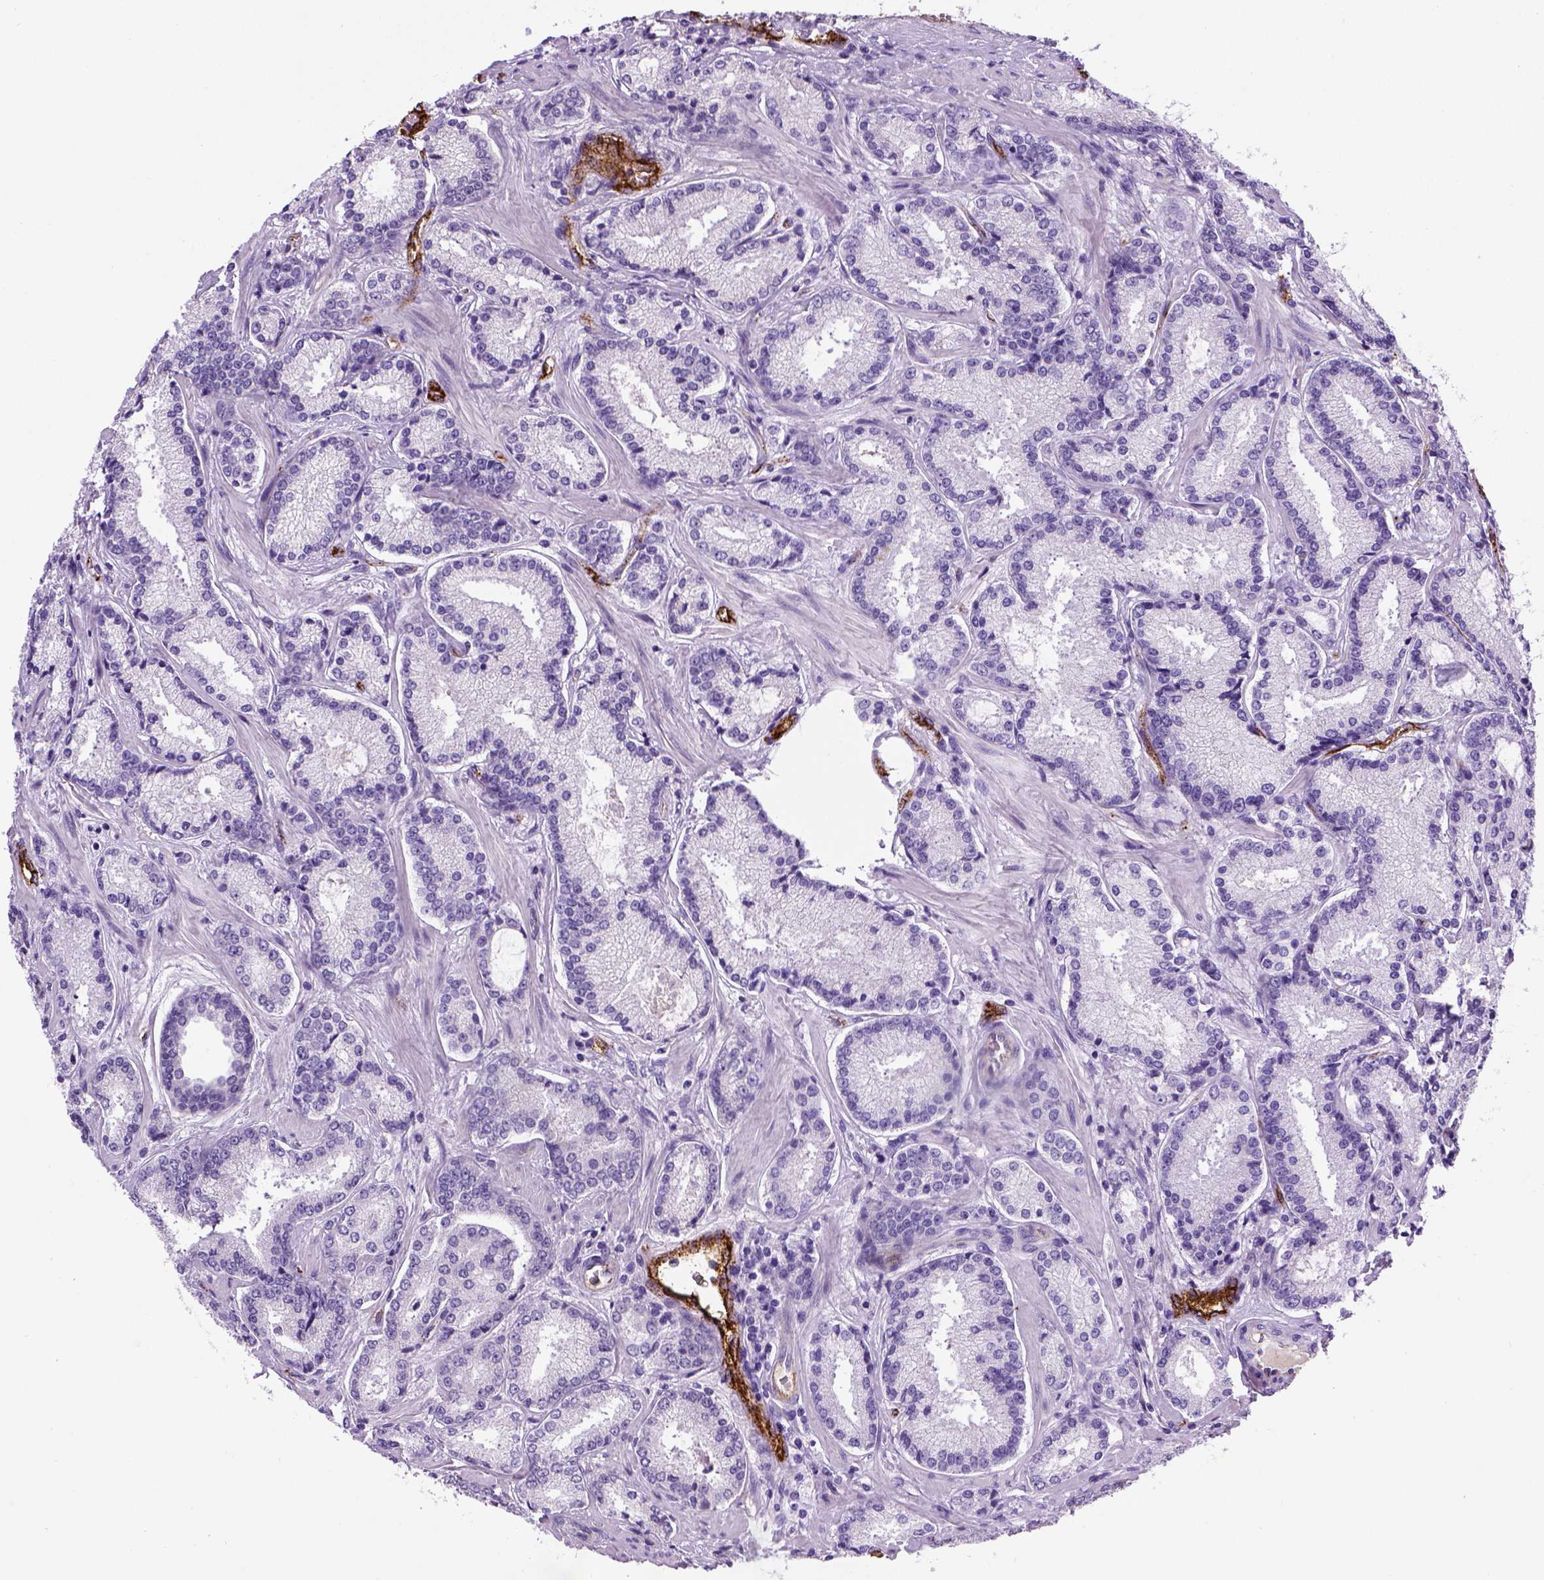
{"staining": {"intensity": "negative", "quantity": "none", "location": "none"}, "tissue": "prostate cancer", "cell_type": "Tumor cells", "image_type": "cancer", "snomed": [{"axis": "morphology", "description": "Adenocarcinoma, Low grade"}, {"axis": "topography", "description": "Prostate"}], "caption": "An image of prostate adenocarcinoma (low-grade) stained for a protein displays no brown staining in tumor cells. (DAB (3,3'-diaminobenzidine) immunohistochemistry (IHC) visualized using brightfield microscopy, high magnification).", "gene": "VWF", "patient": {"sex": "male", "age": 56}}